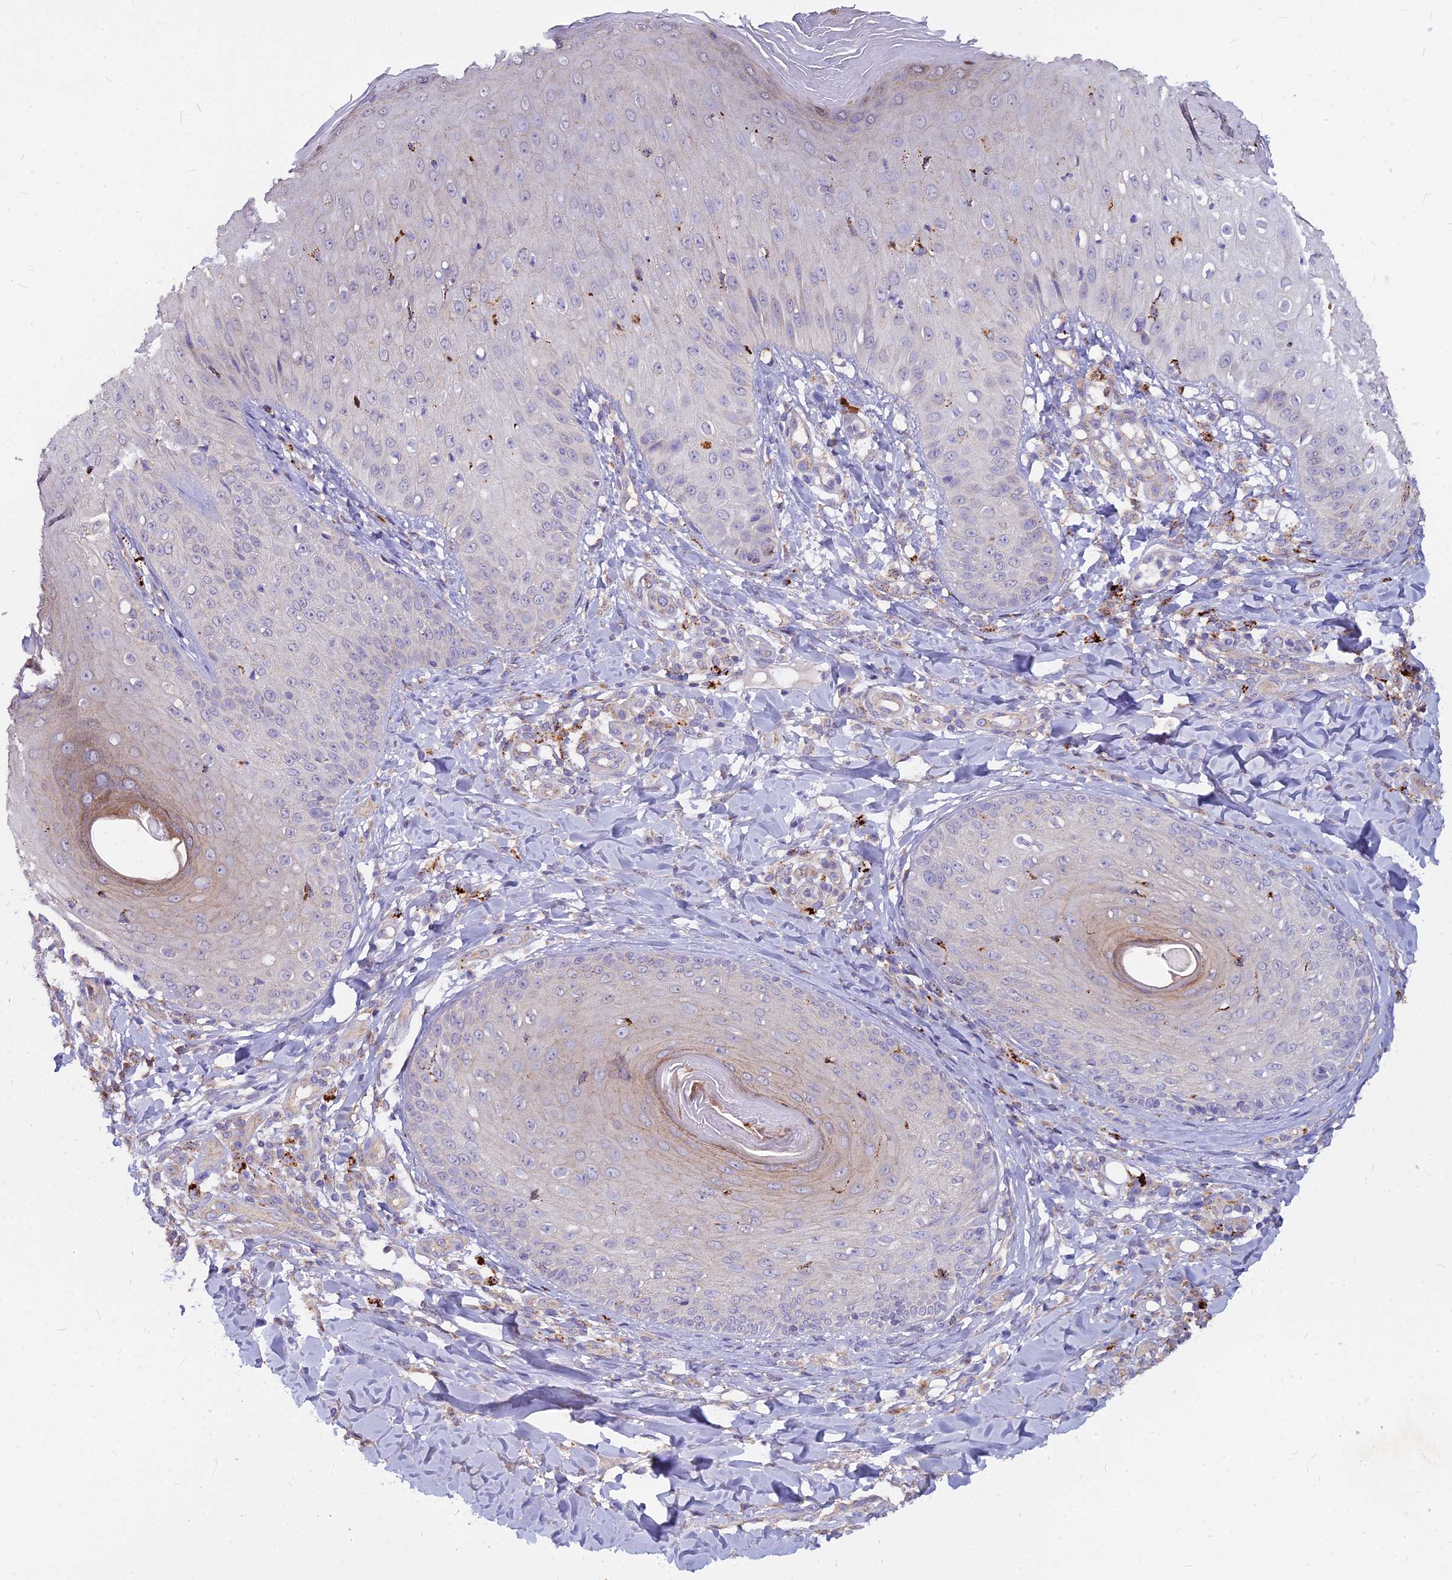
{"staining": {"intensity": "negative", "quantity": "none", "location": "none"}, "tissue": "skin", "cell_type": "Epidermal cells", "image_type": "normal", "snomed": [{"axis": "morphology", "description": "Normal tissue, NOS"}, {"axis": "morphology", "description": "Inflammation, NOS"}, {"axis": "topography", "description": "Soft tissue"}, {"axis": "topography", "description": "Anal"}], "caption": "Epidermal cells show no significant expression in normal skin. Nuclei are stained in blue.", "gene": "PCED1B", "patient": {"sex": "female", "age": 15}}